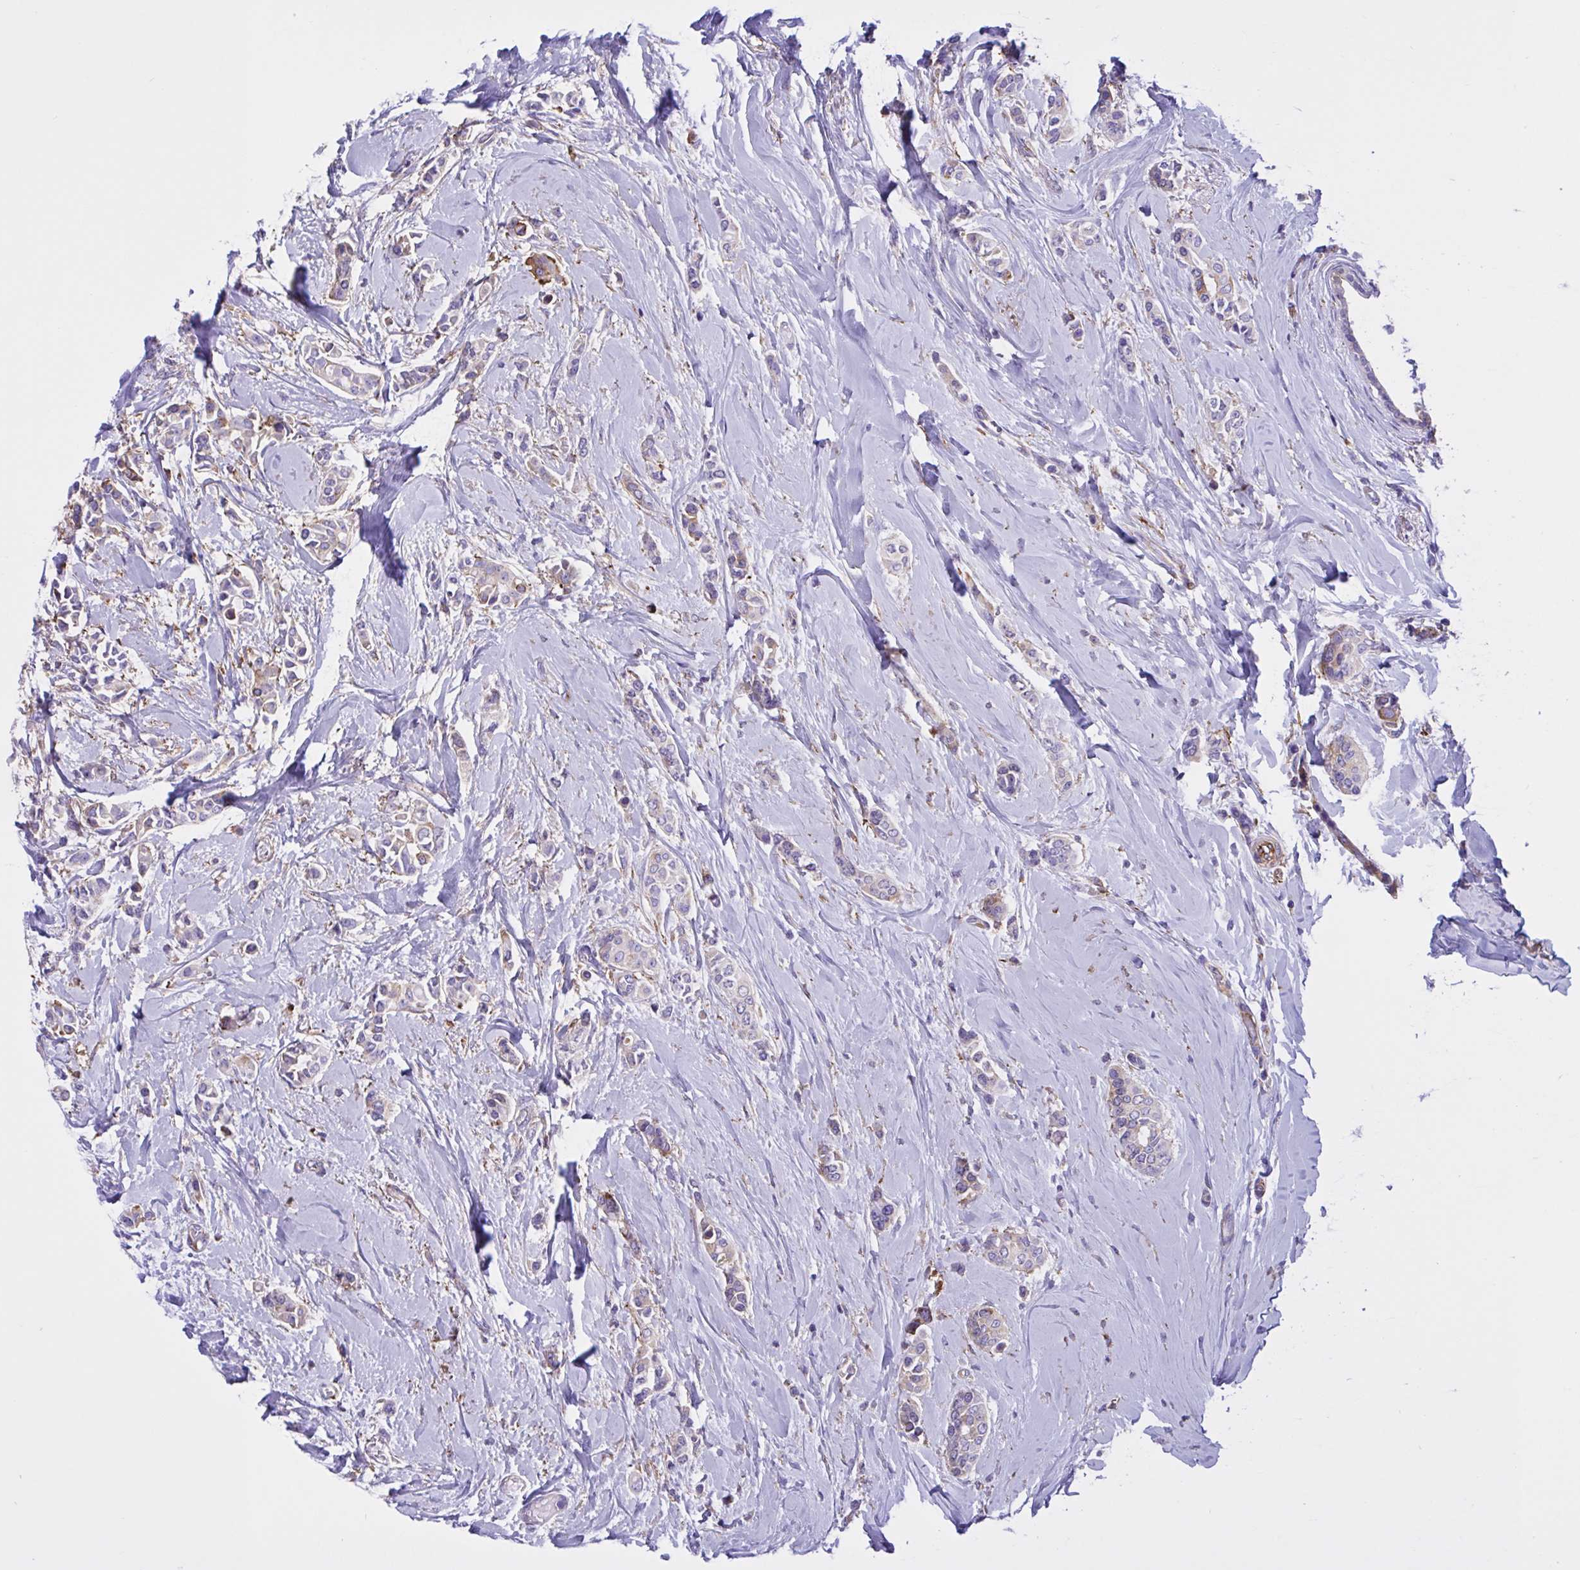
{"staining": {"intensity": "moderate", "quantity": "<25%", "location": "cytoplasmic/membranous"}, "tissue": "breast cancer", "cell_type": "Tumor cells", "image_type": "cancer", "snomed": [{"axis": "morphology", "description": "Duct carcinoma"}, {"axis": "topography", "description": "Breast"}], "caption": "The immunohistochemical stain labels moderate cytoplasmic/membranous staining in tumor cells of intraductal carcinoma (breast) tissue. The staining is performed using DAB brown chromogen to label protein expression. The nuclei are counter-stained blue using hematoxylin.", "gene": "OR51M1", "patient": {"sex": "female", "age": 64}}